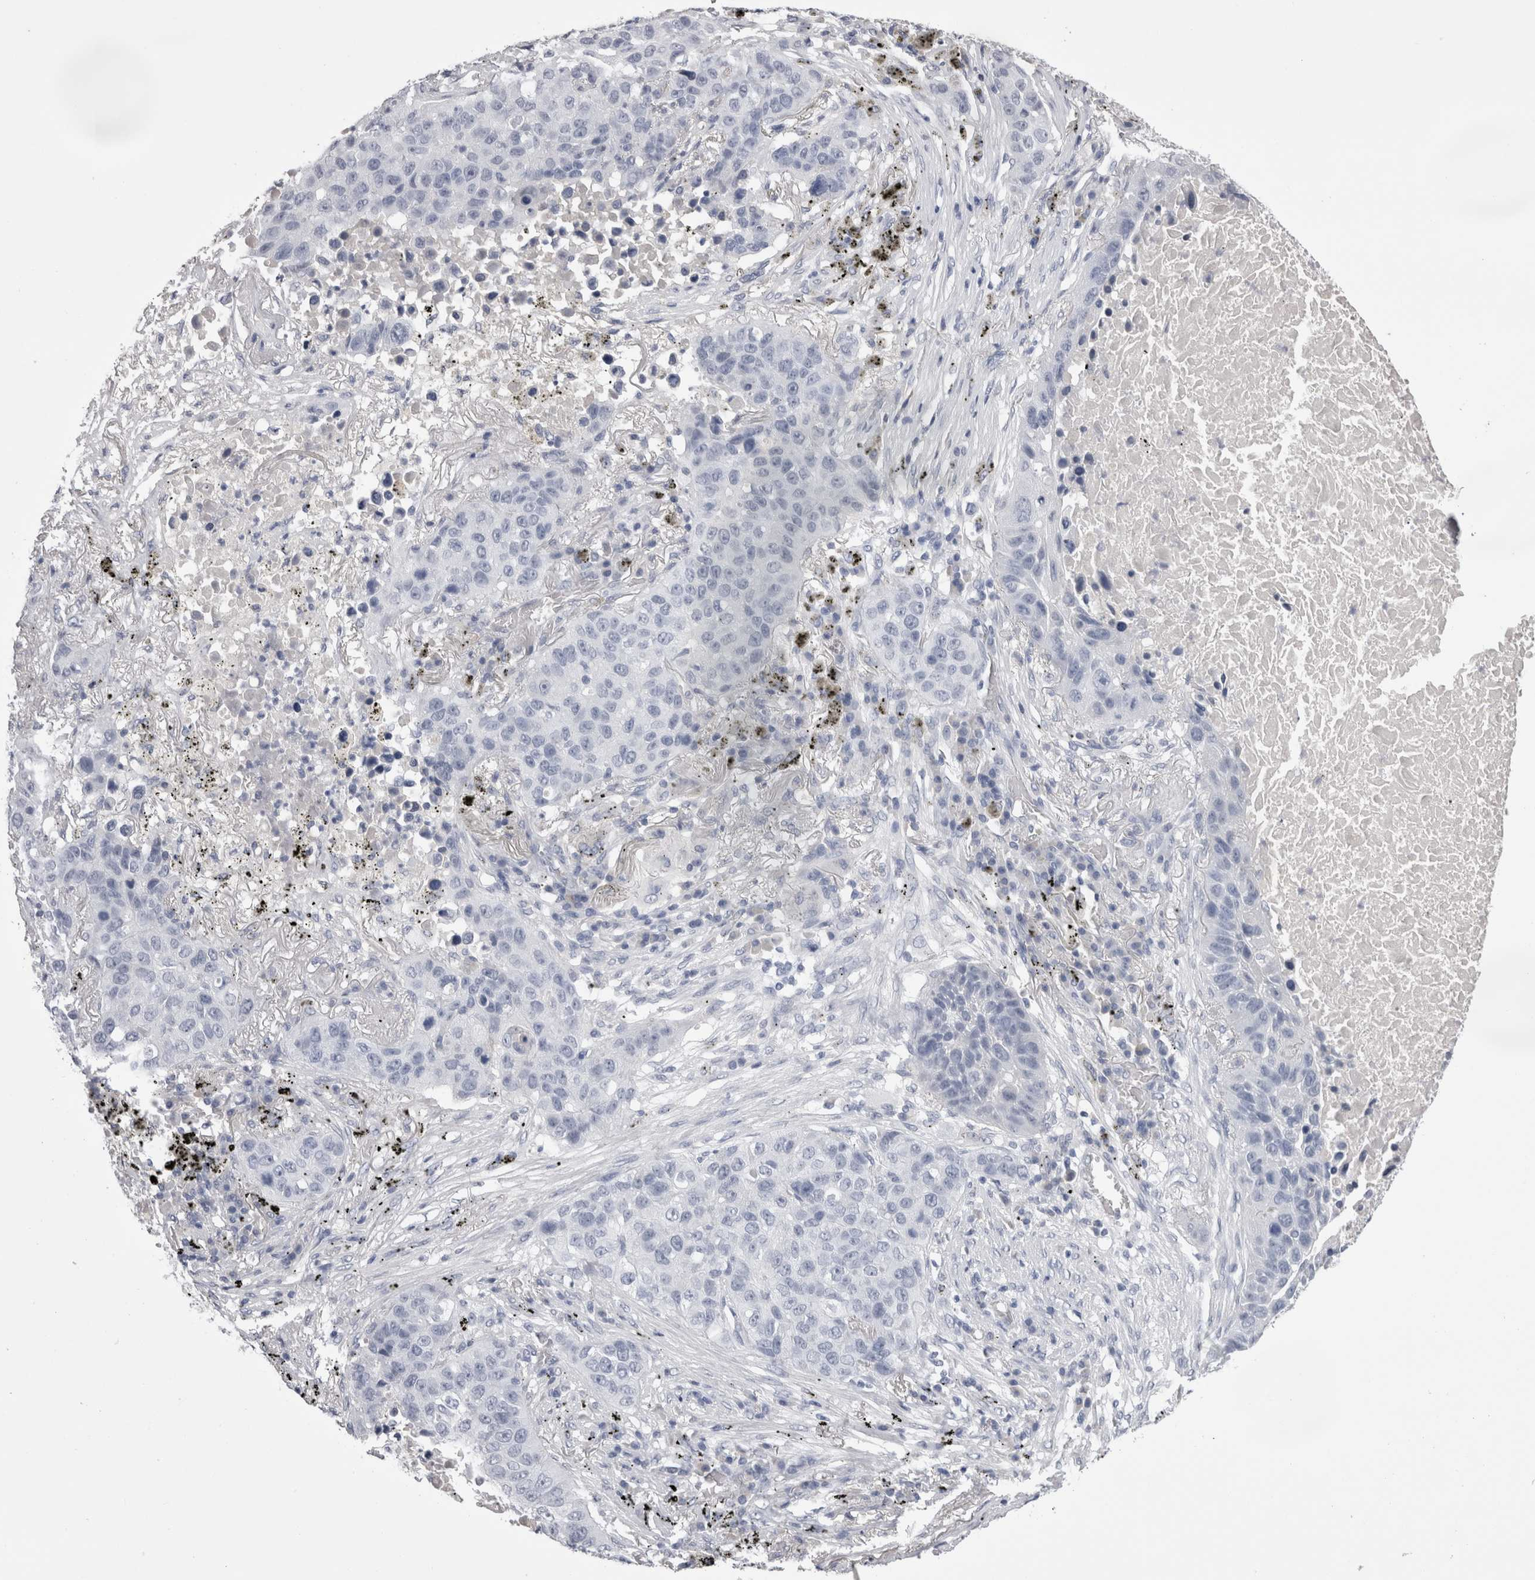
{"staining": {"intensity": "negative", "quantity": "none", "location": "none"}, "tissue": "lung cancer", "cell_type": "Tumor cells", "image_type": "cancer", "snomed": [{"axis": "morphology", "description": "Squamous cell carcinoma, NOS"}, {"axis": "topography", "description": "Lung"}], "caption": "Immunohistochemistry histopathology image of neoplastic tissue: lung squamous cell carcinoma stained with DAB (3,3'-diaminobenzidine) displays no significant protein expression in tumor cells.", "gene": "CDHR5", "patient": {"sex": "male", "age": 57}}